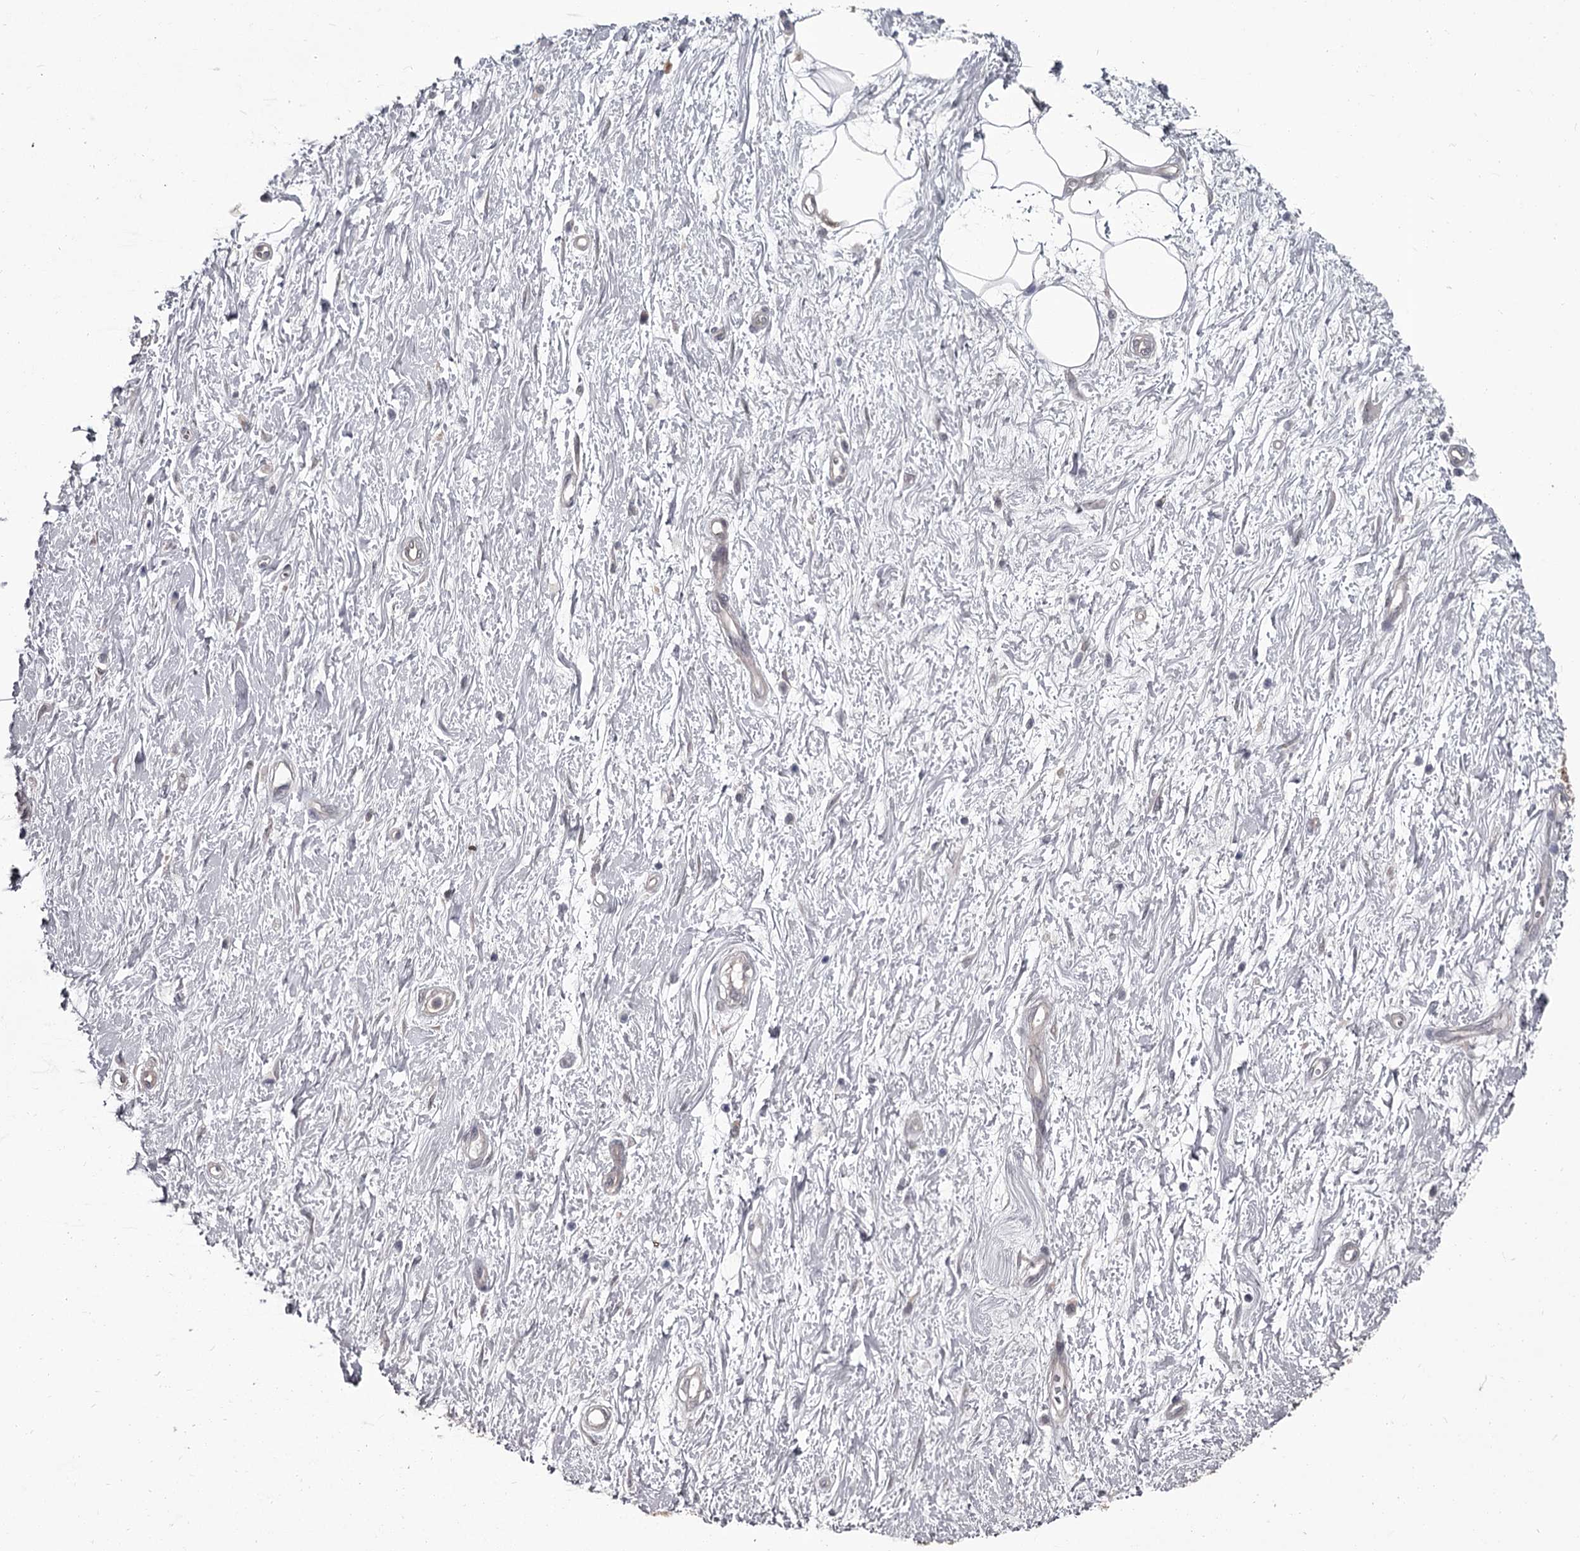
{"staining": {"intensity": "negative", "quantity": "none", "location": "none"}, "tissue": "adipose tissue", "cell_type": "Adipocytes", "image_type": "normal", "snomed": [{"axis": "morphology", "description": "Normal tissue, NOS"}, {"axis": "morphology", "description": "Adenocarcinoma, NOS"}, {"axis": "topography", "description": "Pancreas"}, {"axis": "topography", "description": "Peripheral nerve tissue"}], "caption": "This is an immunohistochemistry (IHC) photomicrograph of unremarkable adipose tissue. There is no expression in adipocytes.", "gene": "DAO", "patient": {"sex": "male", "age": 59}}